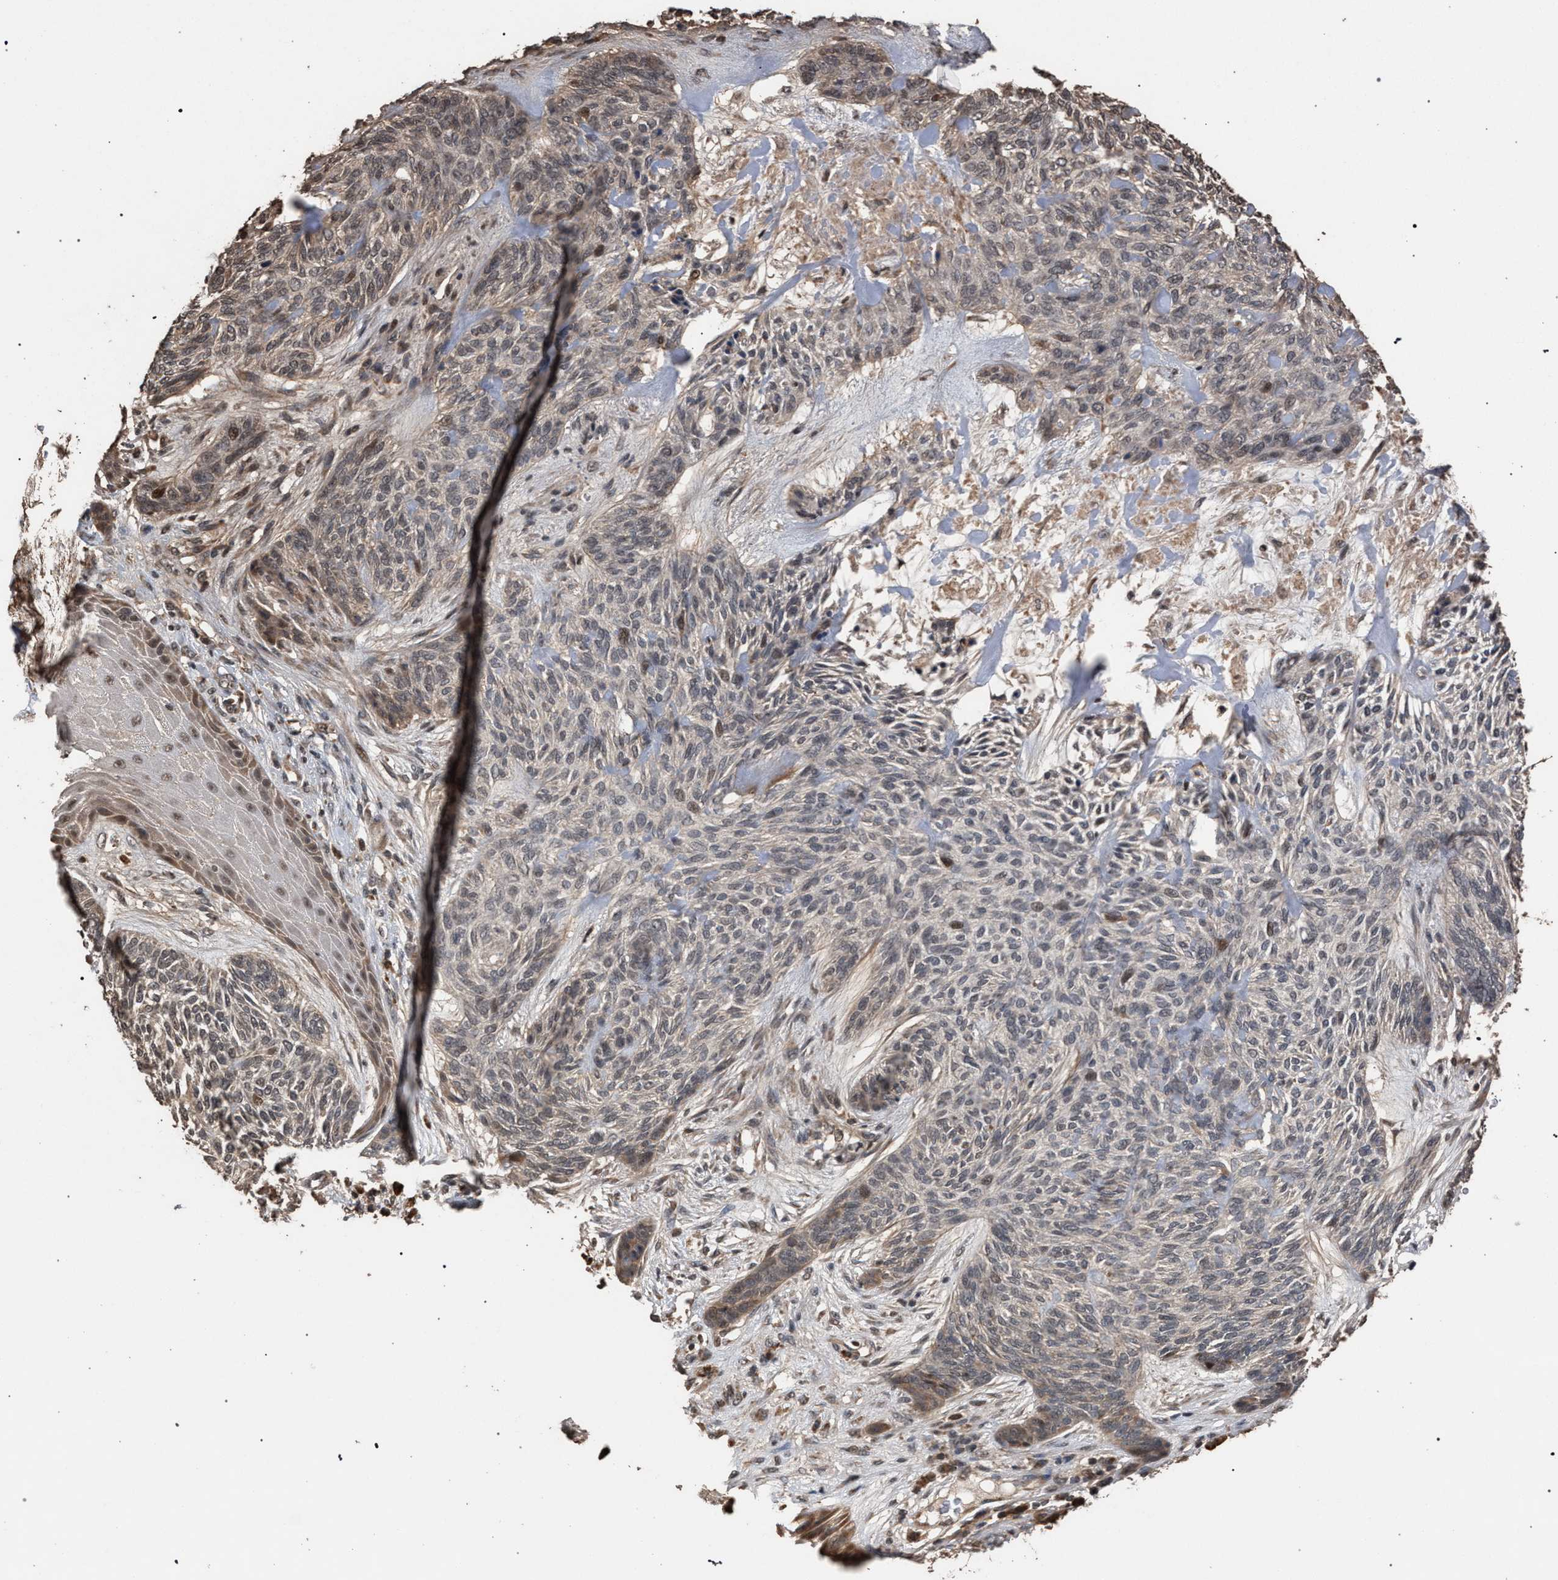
{"staining": {"intensity": "weak", "quantity": "25%-75%", "location": "cytoplasmic/membranous,nuclear"}, "tissue": "skin cancer", "cell_type": "Tumor cells", "image_type": "cancer", "snomed": [{"axis": "morphology", "description": "Basal cell carcinoma"}, {"axis": "topography", "description": "Skin"}], "caption": "A photomicrograph of basal cell carcinoma (skin) stained for a protein displays weak cytoplasmic/membranous and nuclear brown staining in tumor cells. (DAB IHC with brightfield microscopy, high magnification).", "gene": "NAA35", "patient": {"sex": "male", "age": 55}}